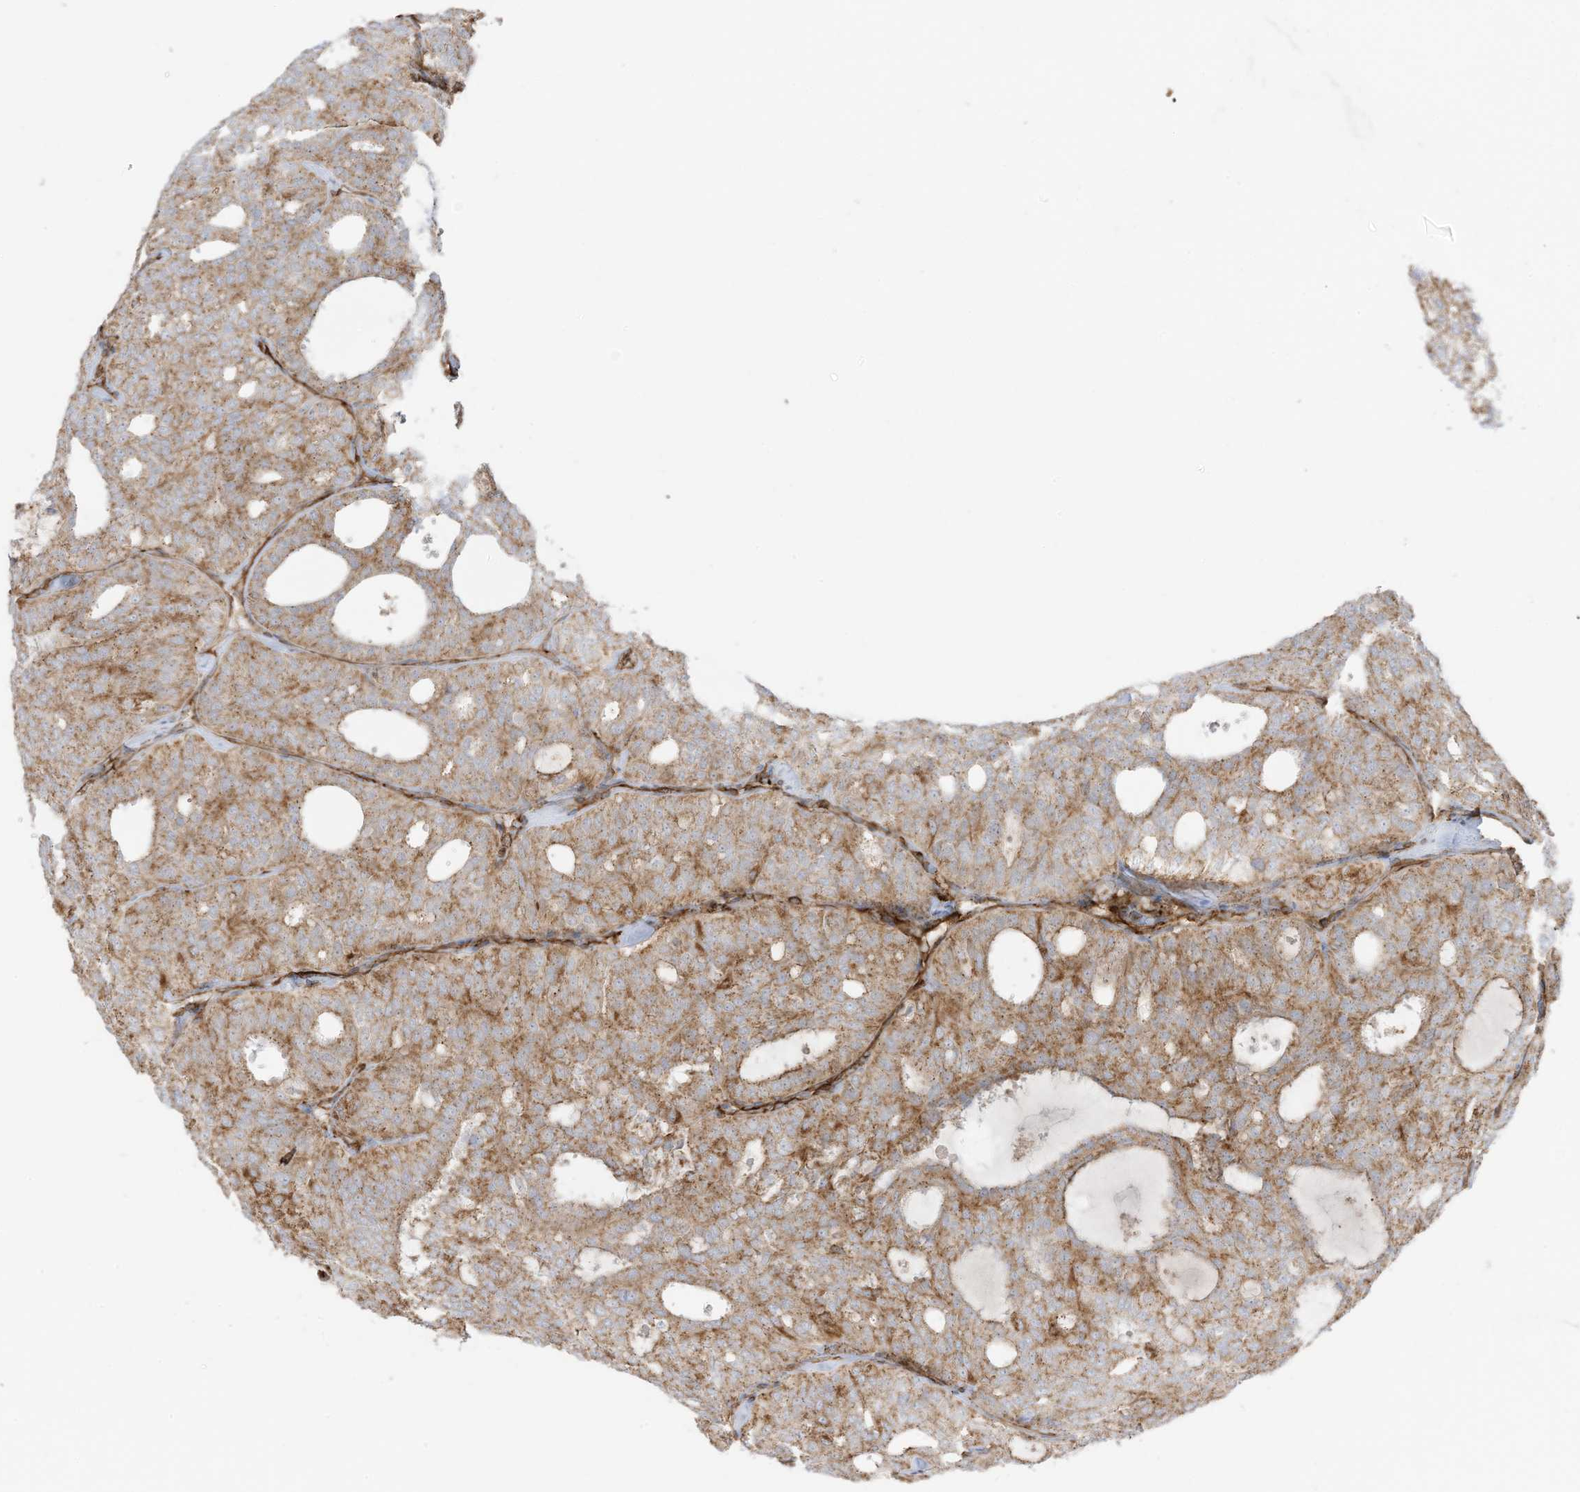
{"staining": {"intensity": "moderate", "quantity": ">75%", "location": "cytoplasmic/membranous"}, "tissue": "thyroid cancer", "cell_type": "Tumor cells", "image_type": "cancer", "snomed": [{"axis": "morphology", "description": "Follicular adenoma carcinoma, NOS"}, {"axis": "topography", "description": "Thyroid gland"}], "caption": "Thyroid cancer was stained to show a protein in brown. There is medium levels of moderate cytoplasmic/membranous staining in about >75% of tumor cells. (DAB (3,3'-diaminobenzidine) IHC with brightfield microscopy, high magnification).", "gene": "ABCB7", "patient": {"sex": "male", "age": 75}}